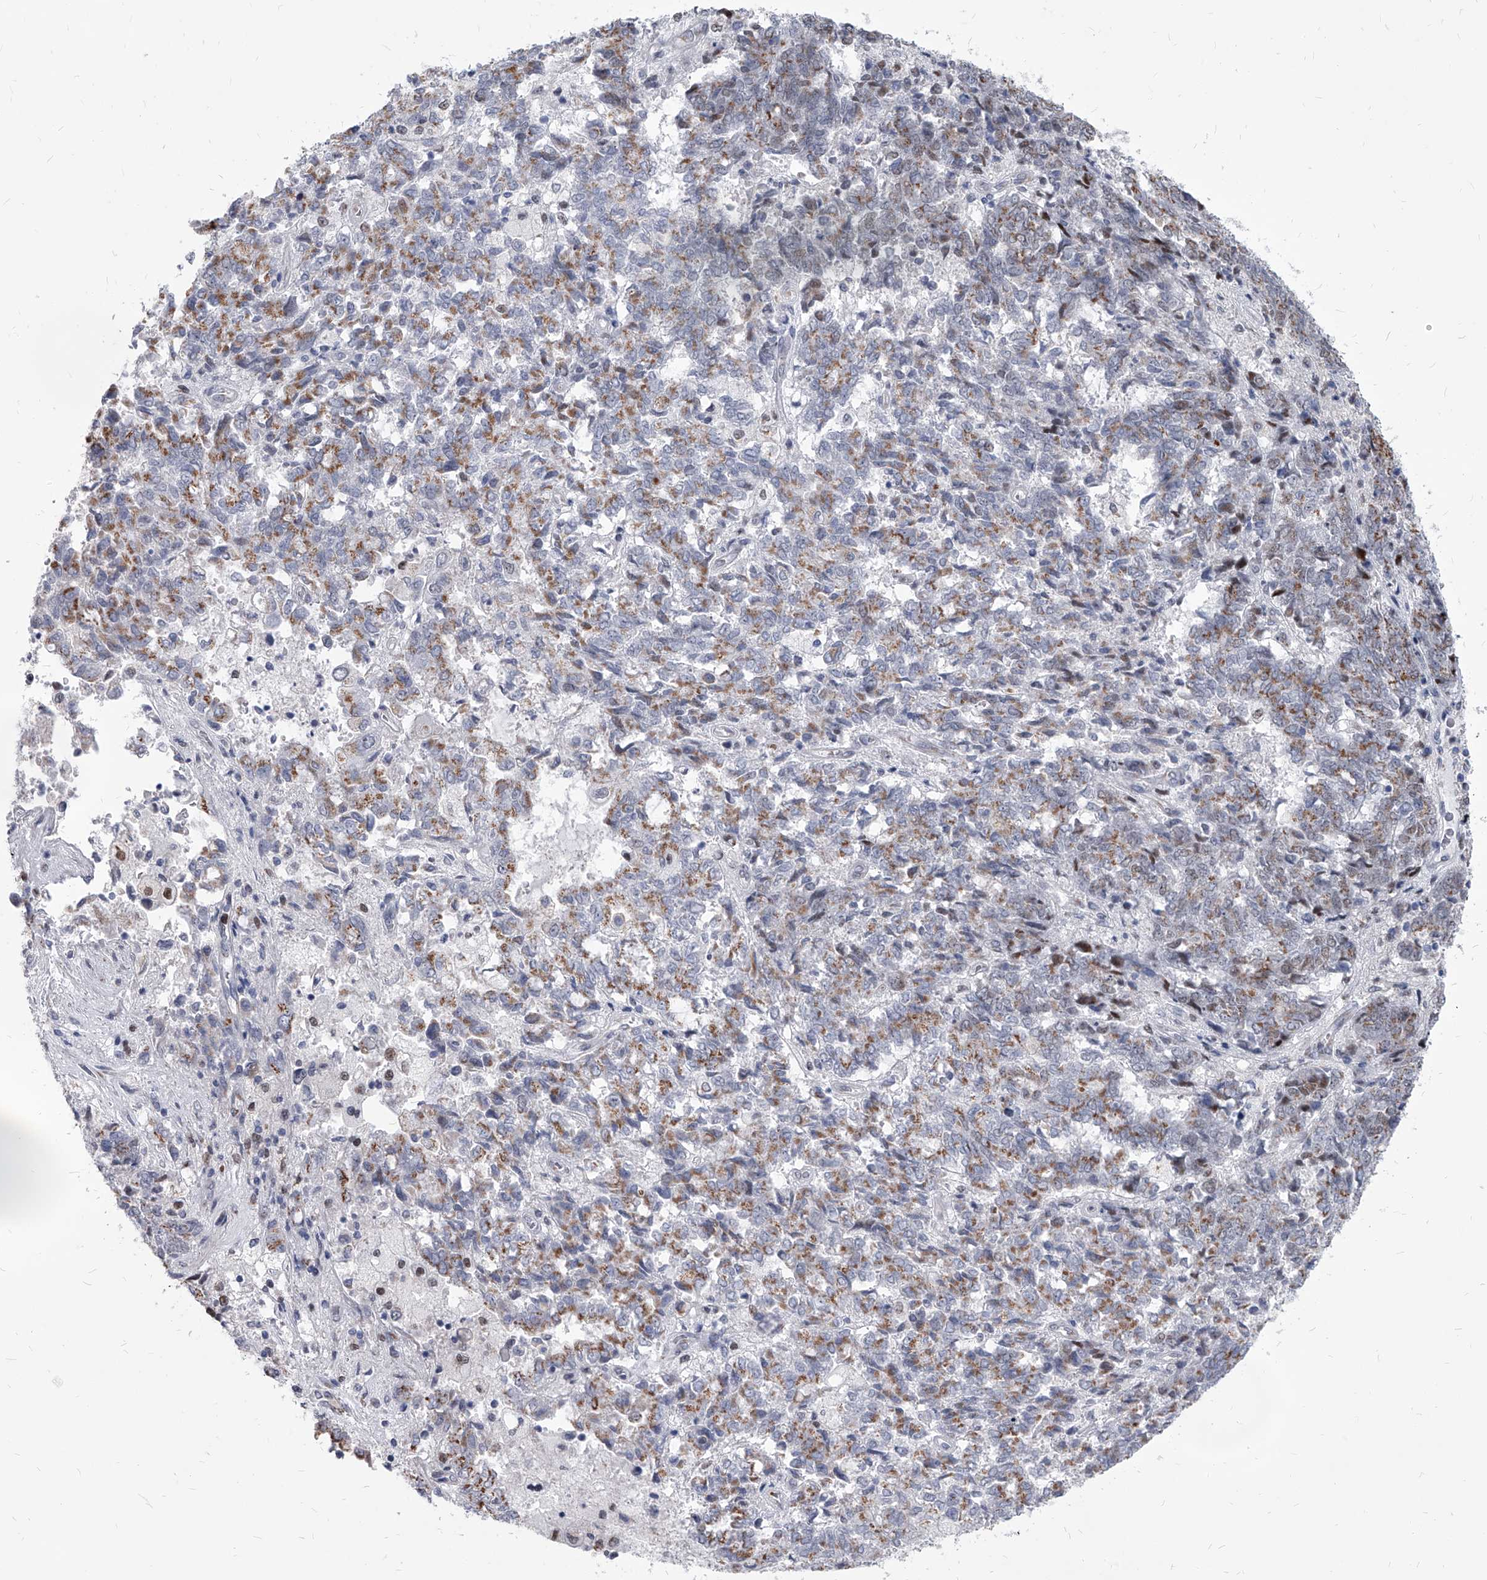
{"staining": {"intensity": "moderate", "quantity": "25%-75%", "location": "cytoplasmic/membranous,nuclear"}, "tissue": "endometrial cancer", "cell_type": "Tumor cells", "image_type": "cancer", "snomed": [{"axis": "morphology", "description": "Adenocarcinoma, NOS"}, {"axis": "topography", "description": "Endometrium"}], "caption": "An IHC micrograph of neoplastic tissue is shown. Protein staining in brown highlights moderate cytoplasmic/membranous and nuclear positivity in endometrial cancer (adenocarcinoma) within tumor cells.", "gene": "EVA1C", "patient": {"sex": "female", "age": 80}}